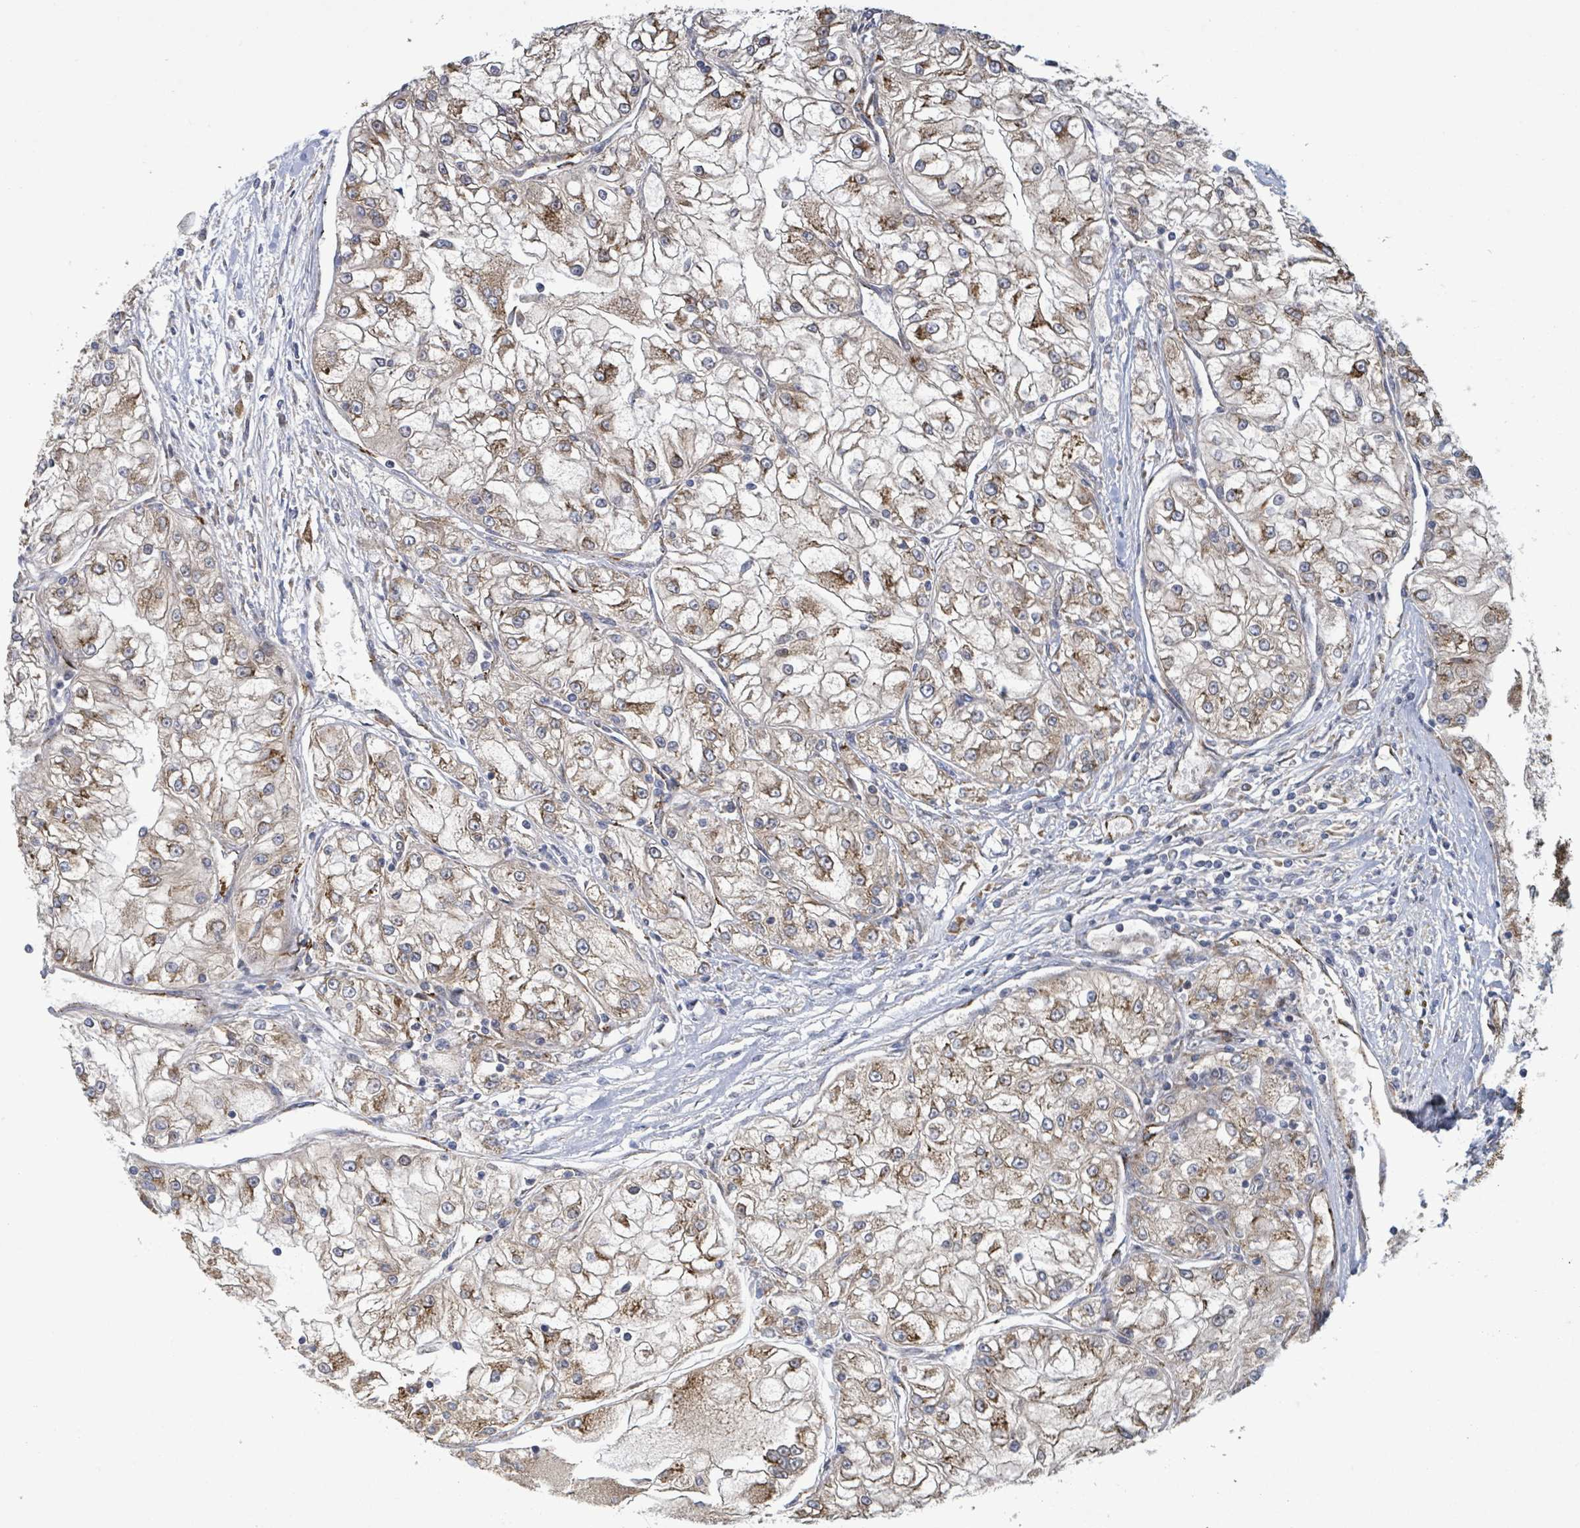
{"staining": {"intensity": "moderate", "quantity": "25%-75%", "location": "cytoplasmic/membranous"}, "tissue": "renal cancer", "cell_type": "Tumor cells", "image_type": "cancer", "snomed": [{"axis": "morphology", "description": "Adenocarcinoma, NOS"}, {"axis": "topography", "description": "Kidney"}], "caption": "Immunohistochemical staining of human renal adenocarcinoma shows medium levels of moderate cytoplasmic/membranous expression in about 25%-75% of tumor cells. The staining was performed using DAB (3,3'-diaminobenzidine), with brown indicating positive protein expression. Nuclei are stained blue with hematoxylin.", "gene": "NOMO1", "patient": {"sex": "female", "age": 72}}